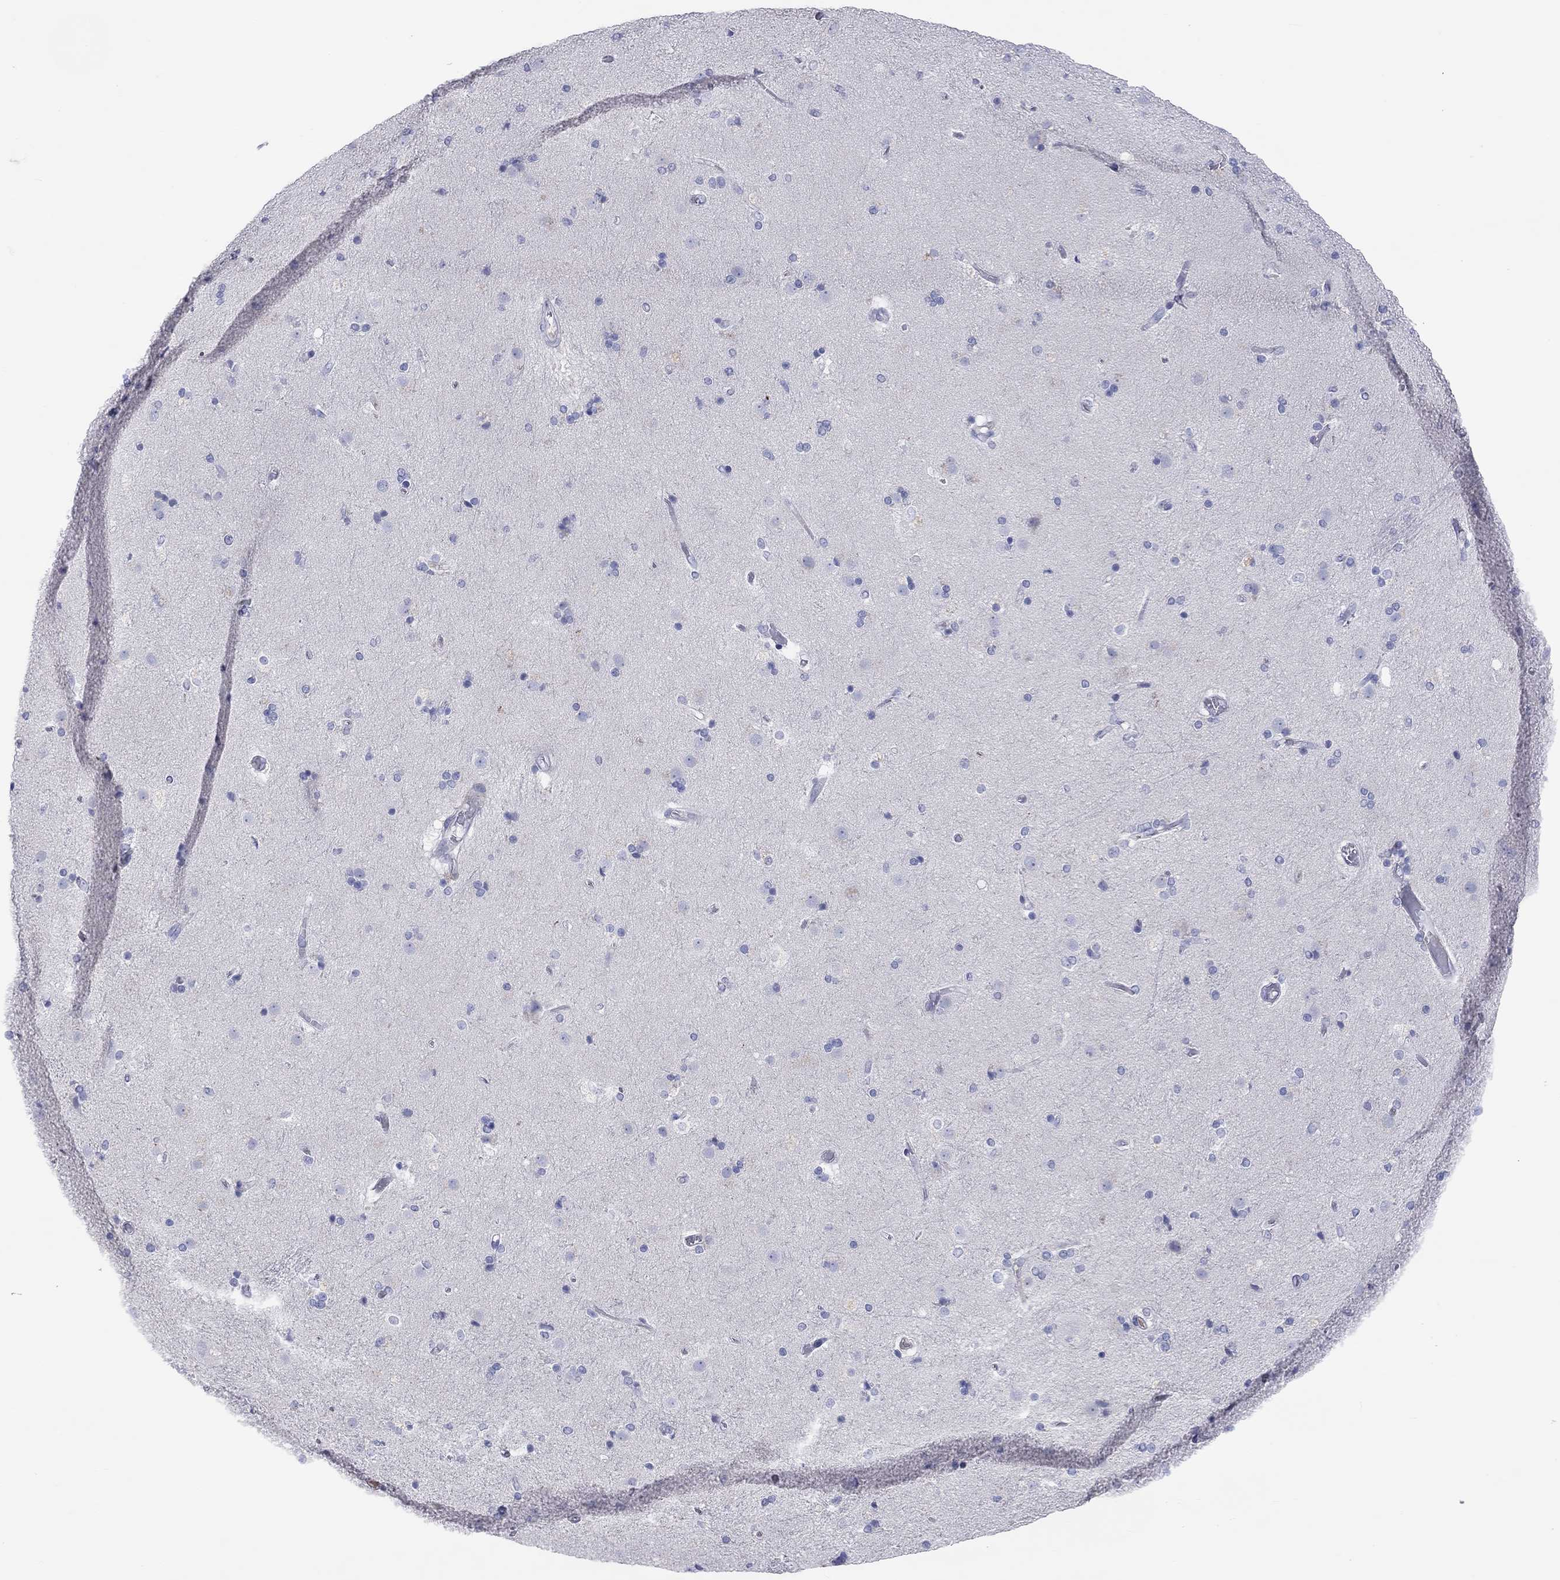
{"staining": {"intensity": "negative", "quantity": "none", "location": "none"}, "tissue": "caudate", "cell_type": "Glial cells", "image_type": "normal", "snomed": [{"axis": "morphology", "description": "Normal tissue, NOS"}, {"axis": "topography", "description": "Lateral ventricle wall"}], "caption": "The image reveals no significant staining in glial cells of caudate.", "gene": "ST7L", "patient": {"sex": "female", "age": 71}}